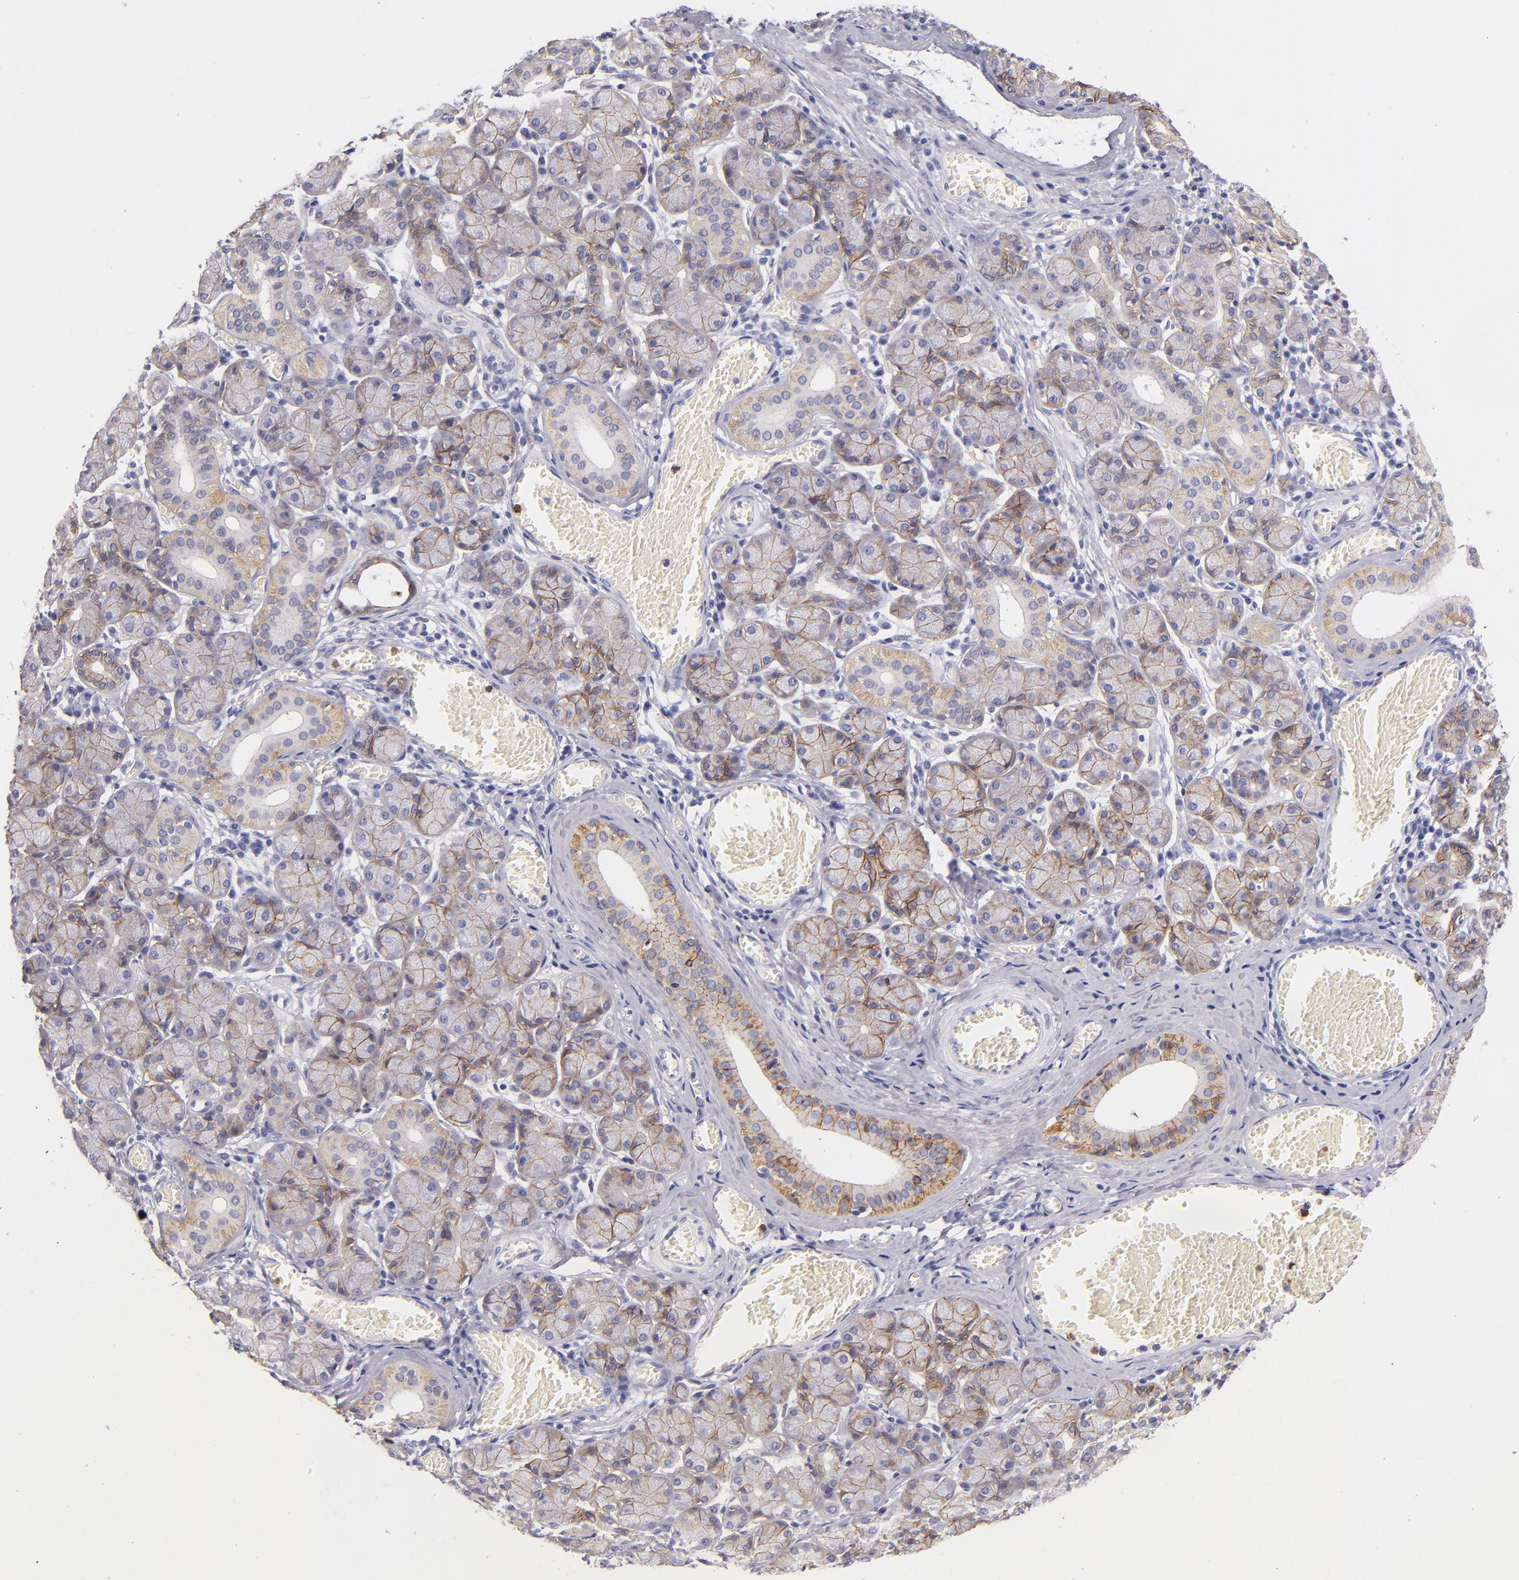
{"staining": {"intensity": "moderate", "quantity": ">75%", "location": "cytoplasmic/membranous"}, "tissue": "salivary gland", "cell_type": "Glandular cells", "image_type": "normal", "snomed": [{"axis": "morphology", "description": "Normal tissue, NOS"}, {"axis": "topography", "description": "Salivary gland"}], "caption": "An immunohistochemistry (IHC) micrograph of benign tissue is shown. Protein staining in brown shows moderate cytoplasmic/membranous positivity in salivary gland within glandular cells.", "gene": "CDH3", "patient": {"sex": "female", "age": 24}}